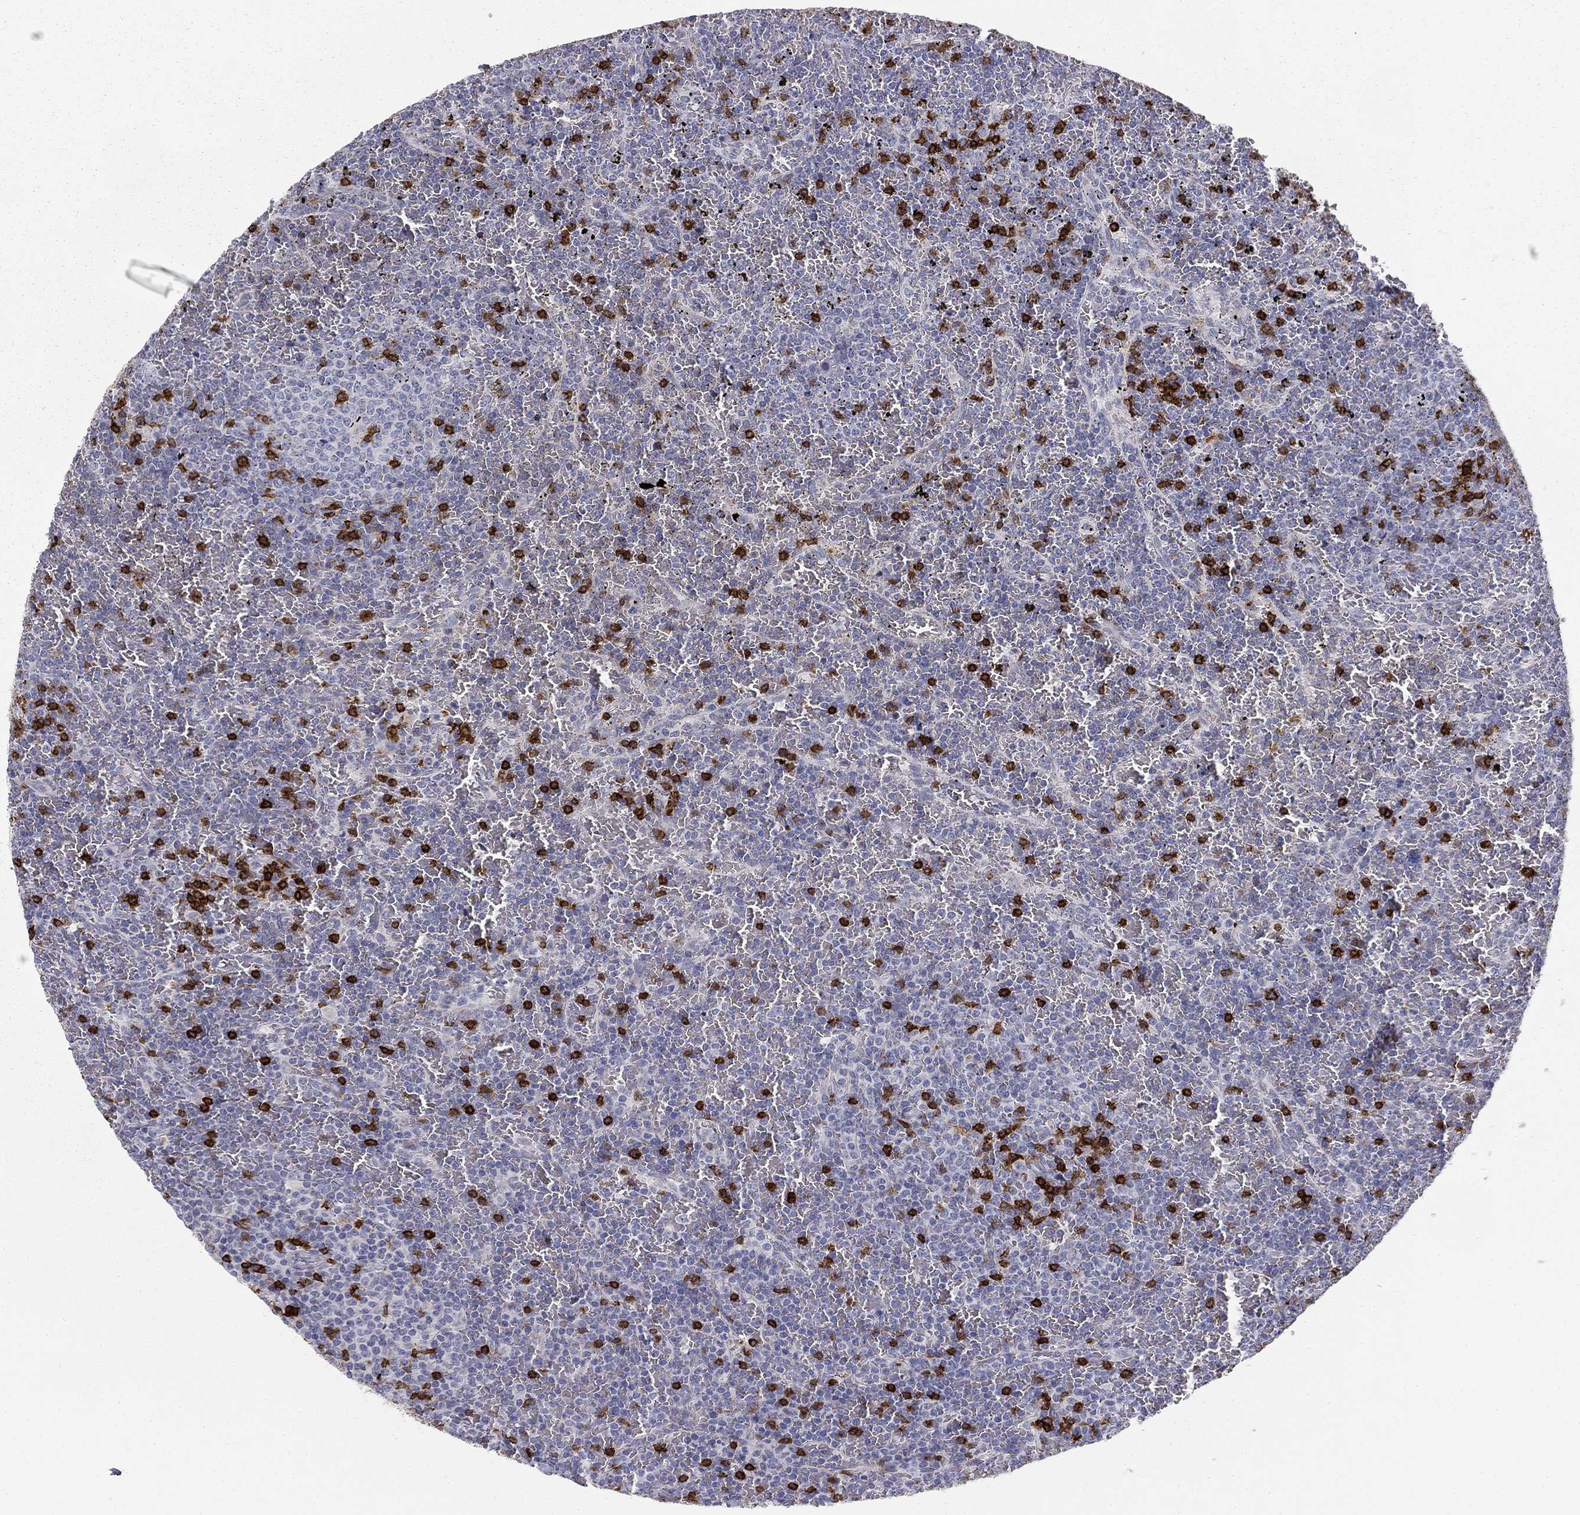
{"staining": {"intensity": "strong", "quantity": "<25%", "location": "cytoplasmic/membranous"}, "tissue": "lymphoma", "cell_type": "Tumor cells", "image_type": "cancer", "snomed": [{"axis": "morphology", "description": "Malignant lymphoma, non-Hodgkin's type, Low grade"}, {"axis": "topography", "description": "Spleen"}], "caption": "IHC of malignant lymphoma, non-Hodgkin's type (low-grade) exhibits medium levels of strong cytoplasmic/membranous staining in about <25% of tumor cells.", "gene": "TRAT1", "patient": {"sex": "female", "age": 77}}